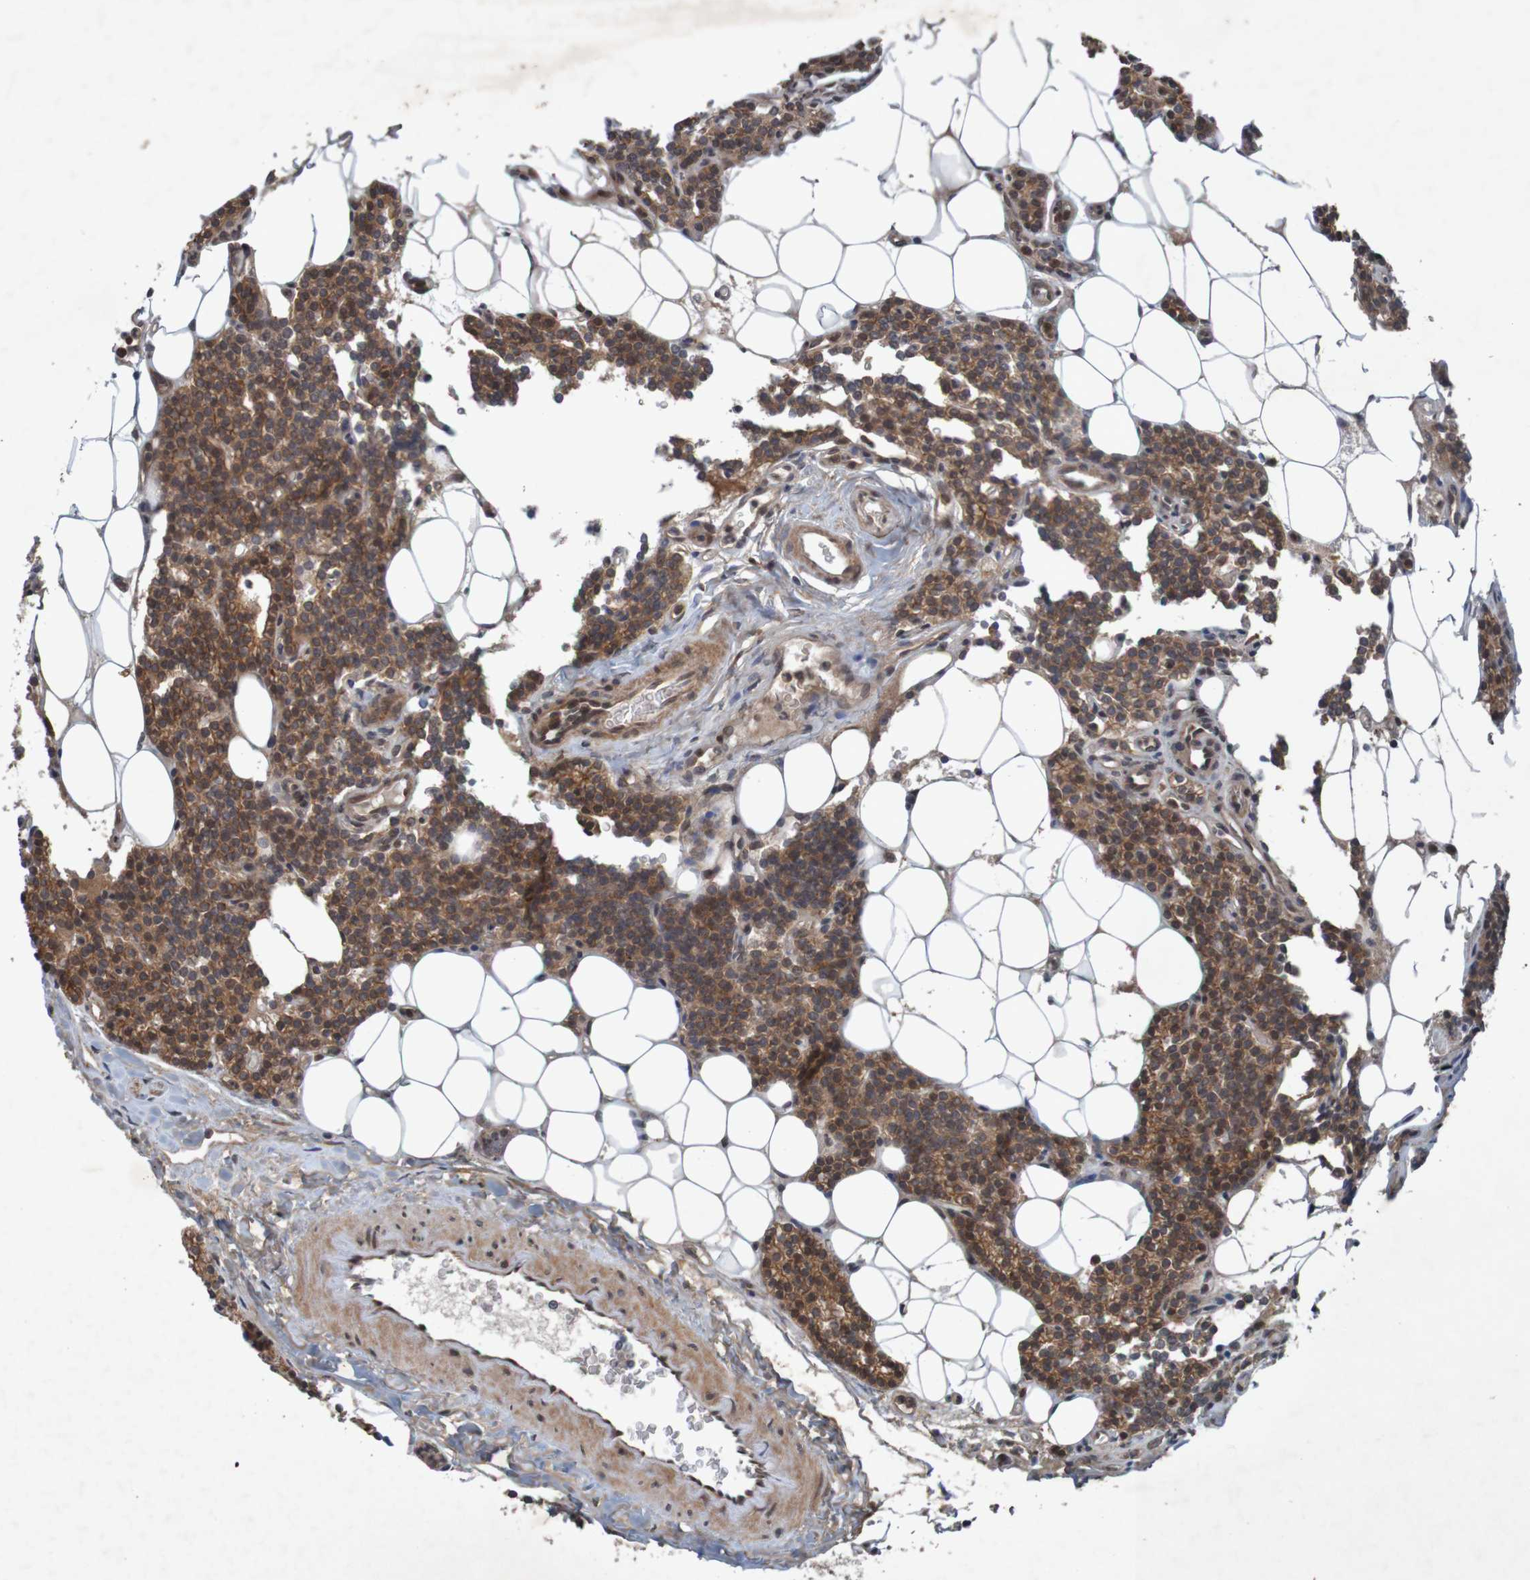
{"staining": {"intensity": "moderate", "quantity": ">75%", "location": "cytoplasmic/membranous"}, "tissue": "parathyroid gland", "cell_type": "Glandular cells", "image_type": "normal", "snomed": [{"axis": "morphology", "description": "Normal tissue, NOS"}, {"axis": "morphology", "description": "Adenoma, NOS"}, {"axis": "topography", "description": "Parathyroid gland"}], "caption": "Immunohistochemical staining of unremarkable parathyroid gland reveals >75% levels of moderate cytoplasmic/membranous protein positivity in approximately >75% of glandular cells.", "gene": "ARHGEF11", "patient": {"sex": "female", "age": 51}}